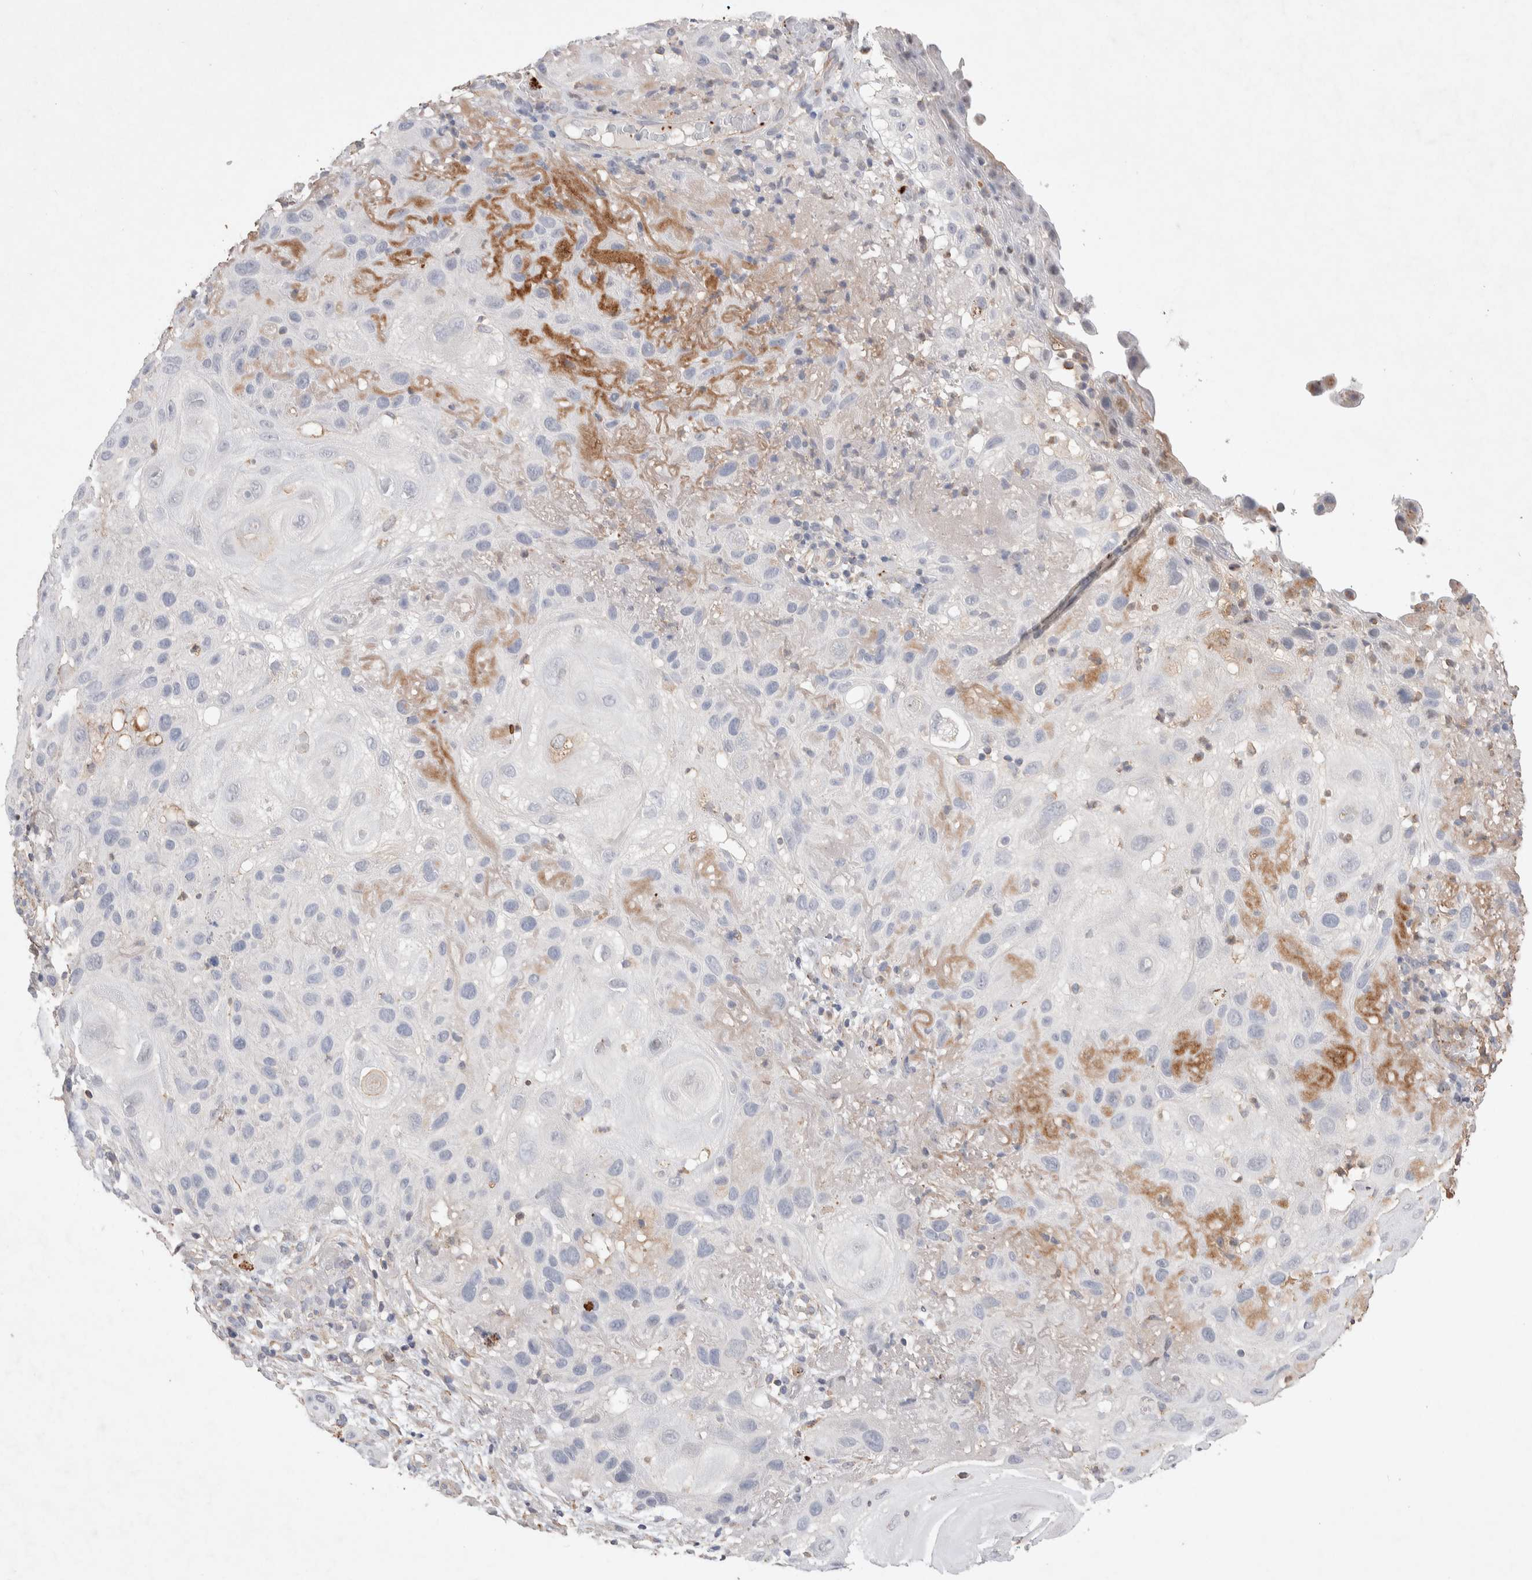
{"staining": {"intensity": "negative", "quantity": "none", "location": "none"}, "tissue": "skin cancer", "cell_type": "Tumor cells", "image_type": "cancer", "snomed": [{"axis": "morphology", "description": "Squamous cell carcinoma, NOS"}, {"axis": "topography", "description": "Skin"}], "caption": "An IHC histopathology image of skin cancer (squamous cell carcinoma) is shown. There is no staining in tumor cells of skin cancer (squamous cell carcinoma). (DAB (3,3'-diaminobenzidine) immunohistochemistry visualized using brightfield microscopy, high magnification).", "gene": "FFAR2", "patient": {"sex": "female", "age": 96}}